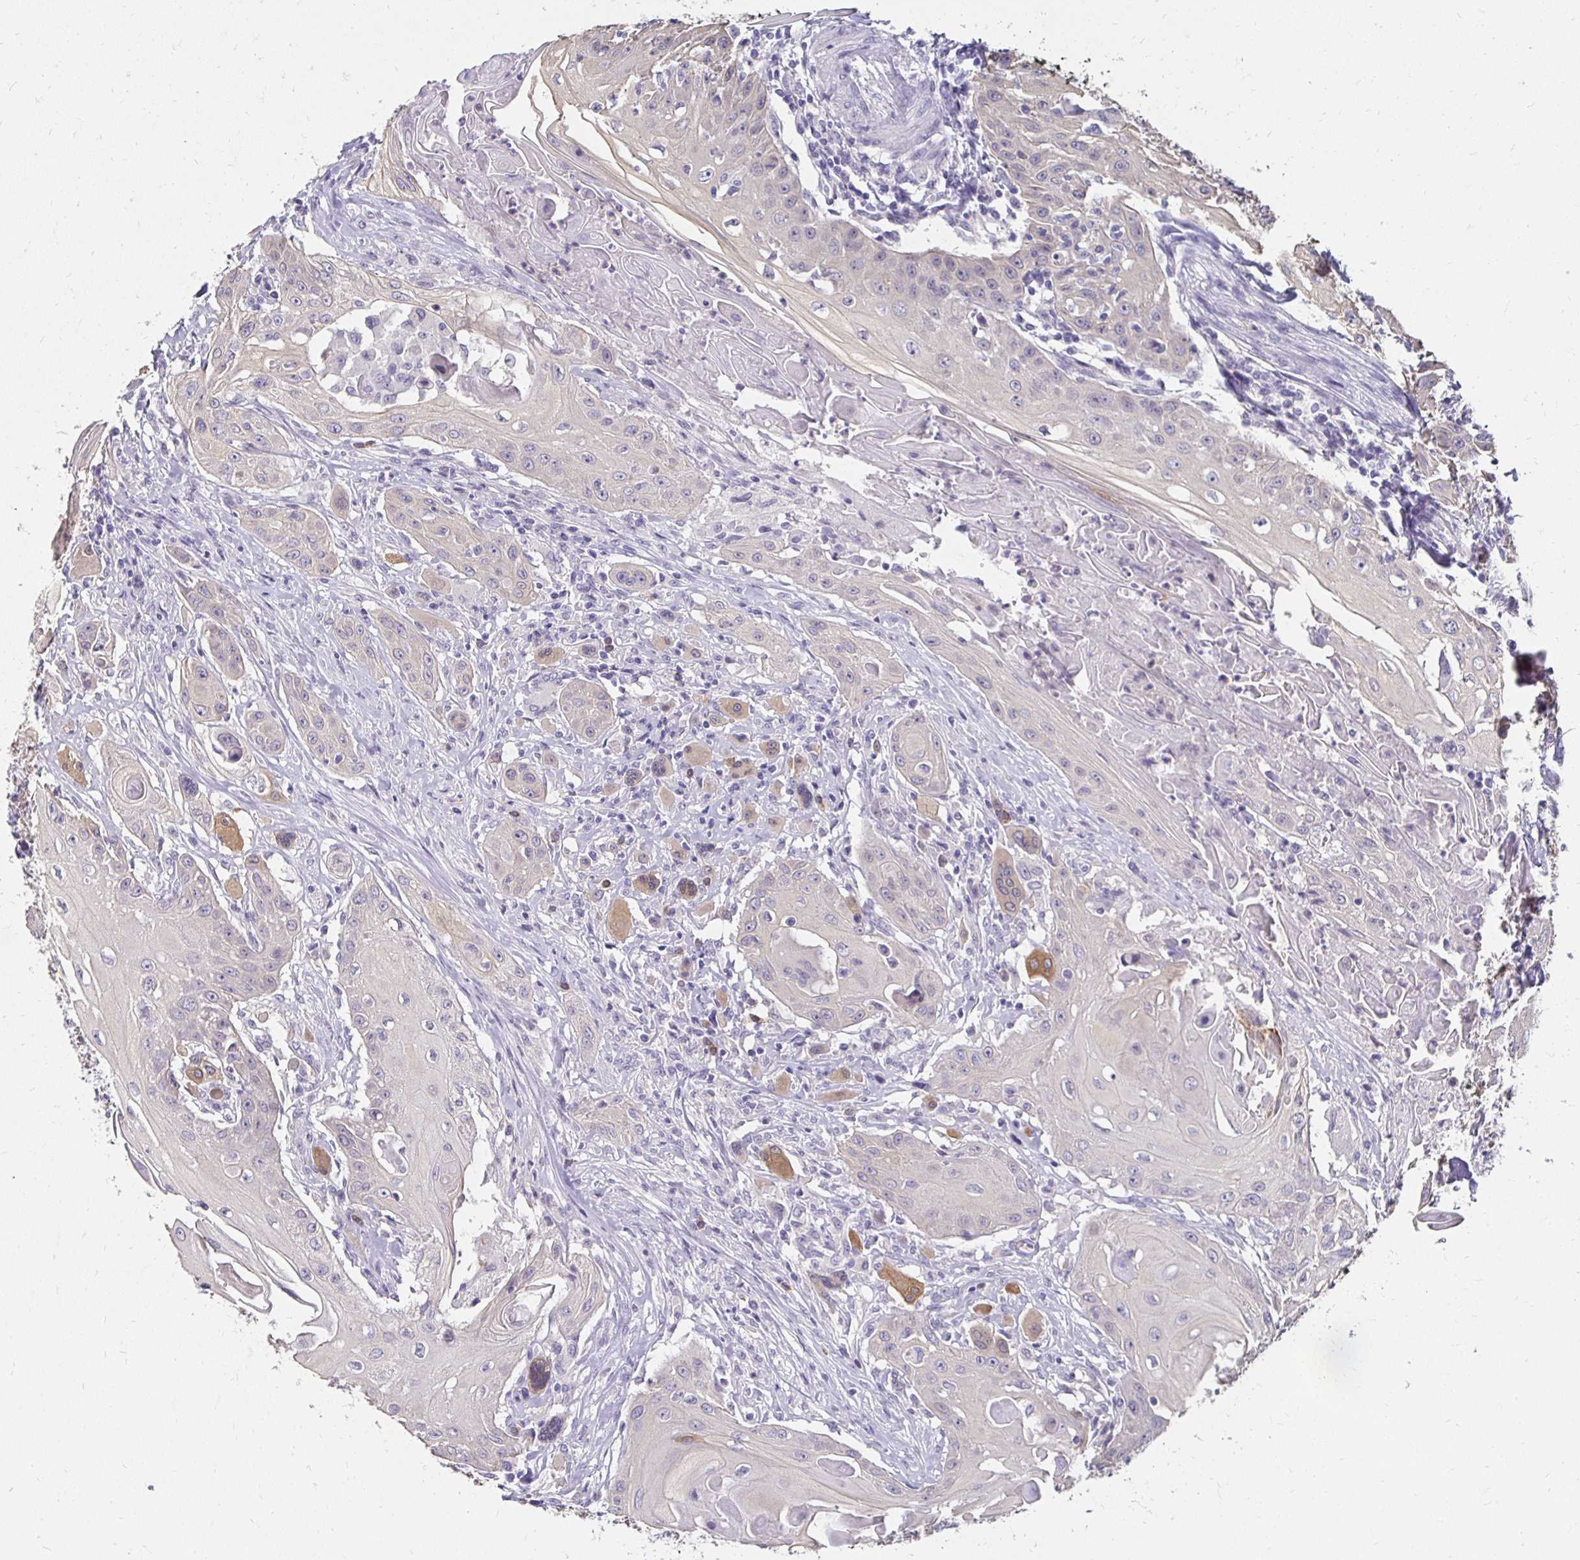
{"staining": {"intensity": "negative", "quantity": "none", "location": "none"}, "tissue": "head and neck cancer", "cell_type": "Tumor cells", "image_type": "cancer", "snomed": [{"axis": "morphology", "description": "Squamous cell carcinoma, NOS"}, {"axis": "topography", "description": "Oral tissue"}, {"axis": "topography", "description": "Head-Neck"}, {"axis": "topography", "description": "Neck, NOS"}], "caption": "Immunohistochemical staining of head and neck squamous cell carcinoma exhibits no significant expression in tumor cells.", "gene": "PADI2", "patient": {"sex": "female", "age": 55}}